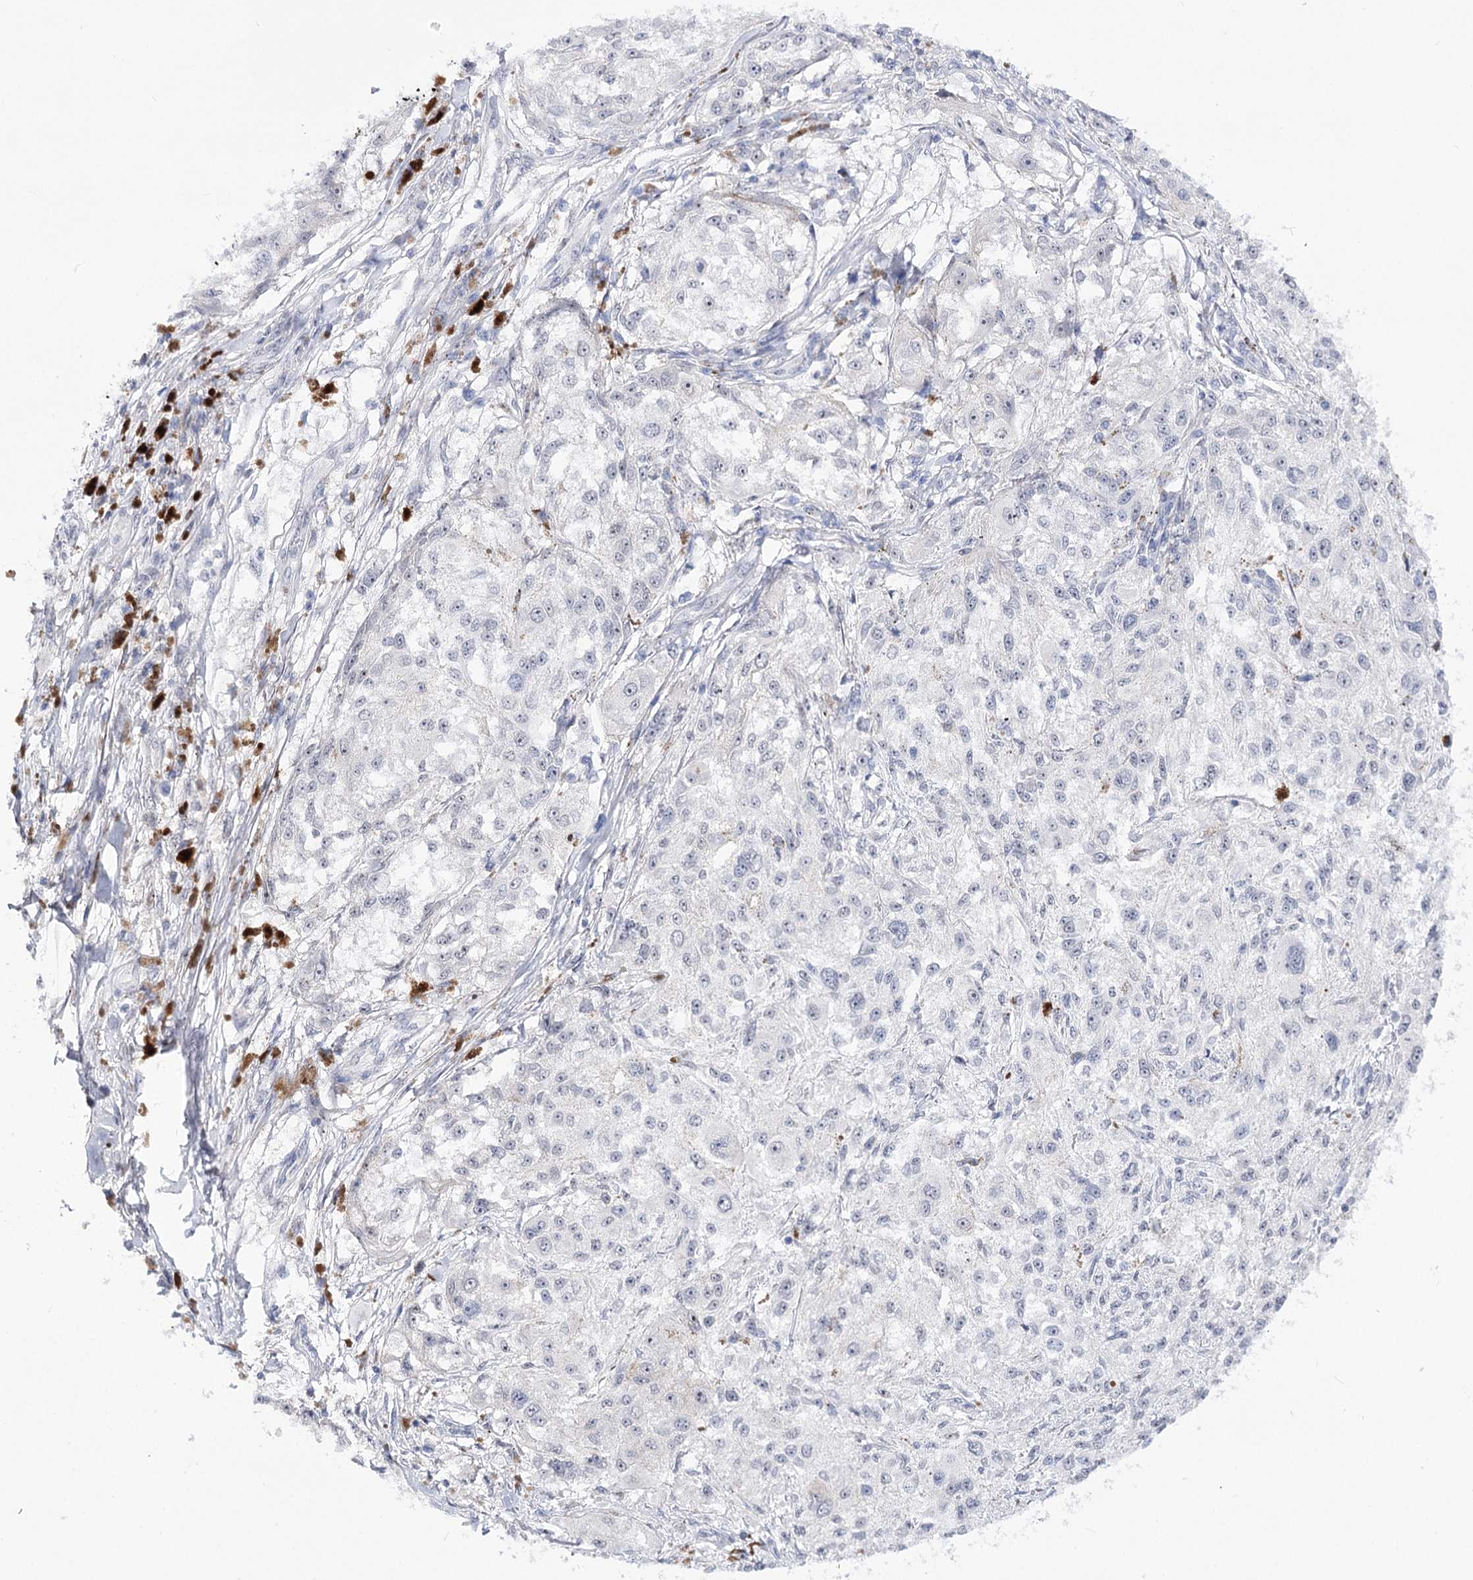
{"staining": {"intensity": "negative", "quantity": "none", "location": "none"}, "tissue": "melanoma", "cell_type": "Tumor cells", "image_type": "cancer", "snomed": [{"axis": "morphology", "description": "Necrosis, NOS"}, {"axis": "morphology", "description": "Malignant melanoma, NOS"}, {"axis": "topography", "description": "Skin"}], "caption": "A histopathology image of human melanoma is negative for staining in tumor cells. Nuclei are stained in blue.", "gene": "ATP10B", "patient": {"sex": "female", "age": 87}}